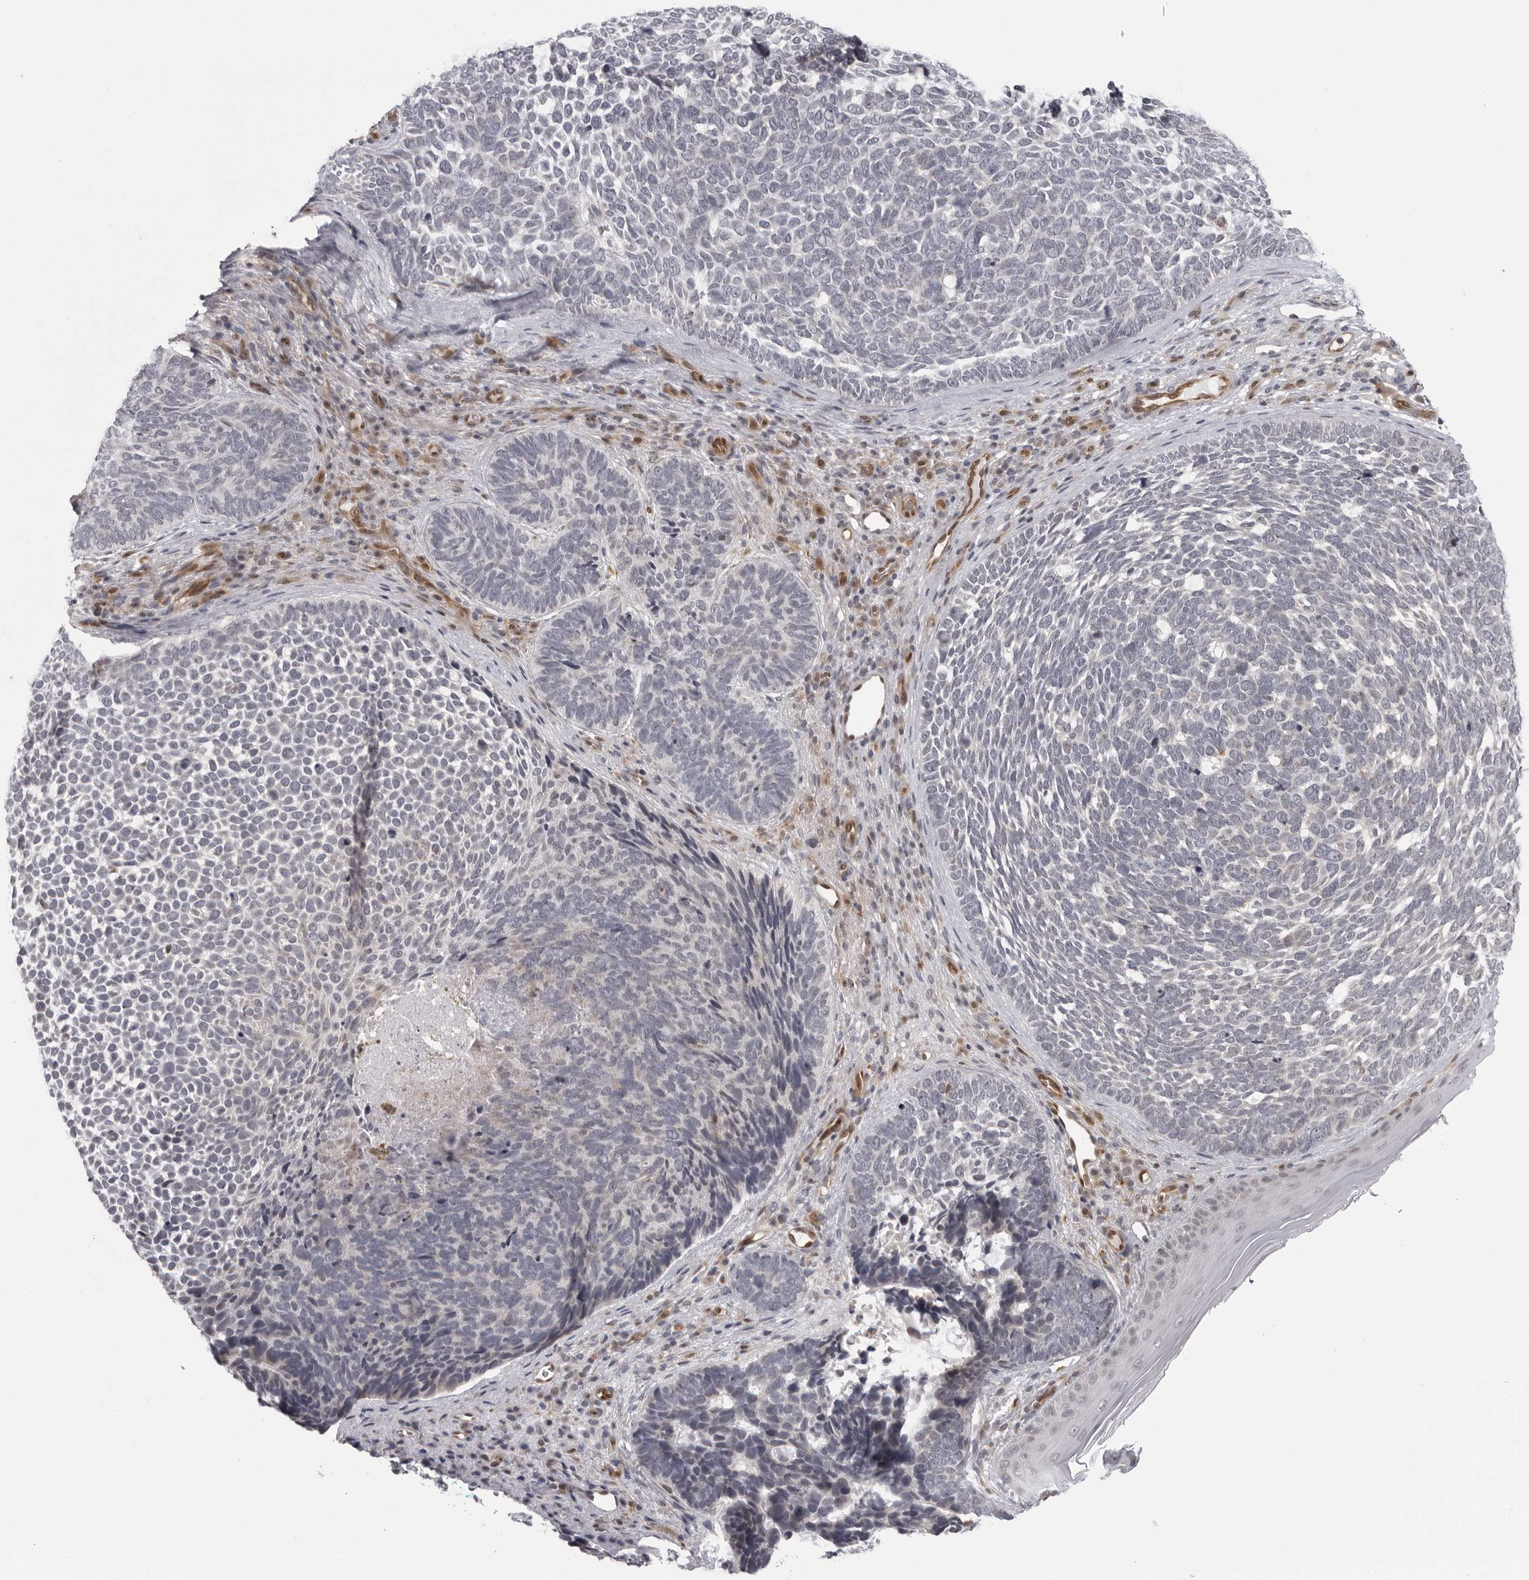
{"staining": {"intensity": "negative", "quantity": "none", "location": "none"}, "tissue": "skin cancer", "cell_type": "Tumor cells", "image_type": "cancer", "snomed": [{"axis": "morphology", "description": "Basal cell carcinoma"}, {"axis": "topography", "description": "Skin"}], "caption": "A high-resolution micrograph shows immunohistochemistry staining of skin basal cell carcinoma, which exhibits no significant expression in tumor cells.", "gene": "MAPK12", "patient": {"sex": "female", "age": 85}}